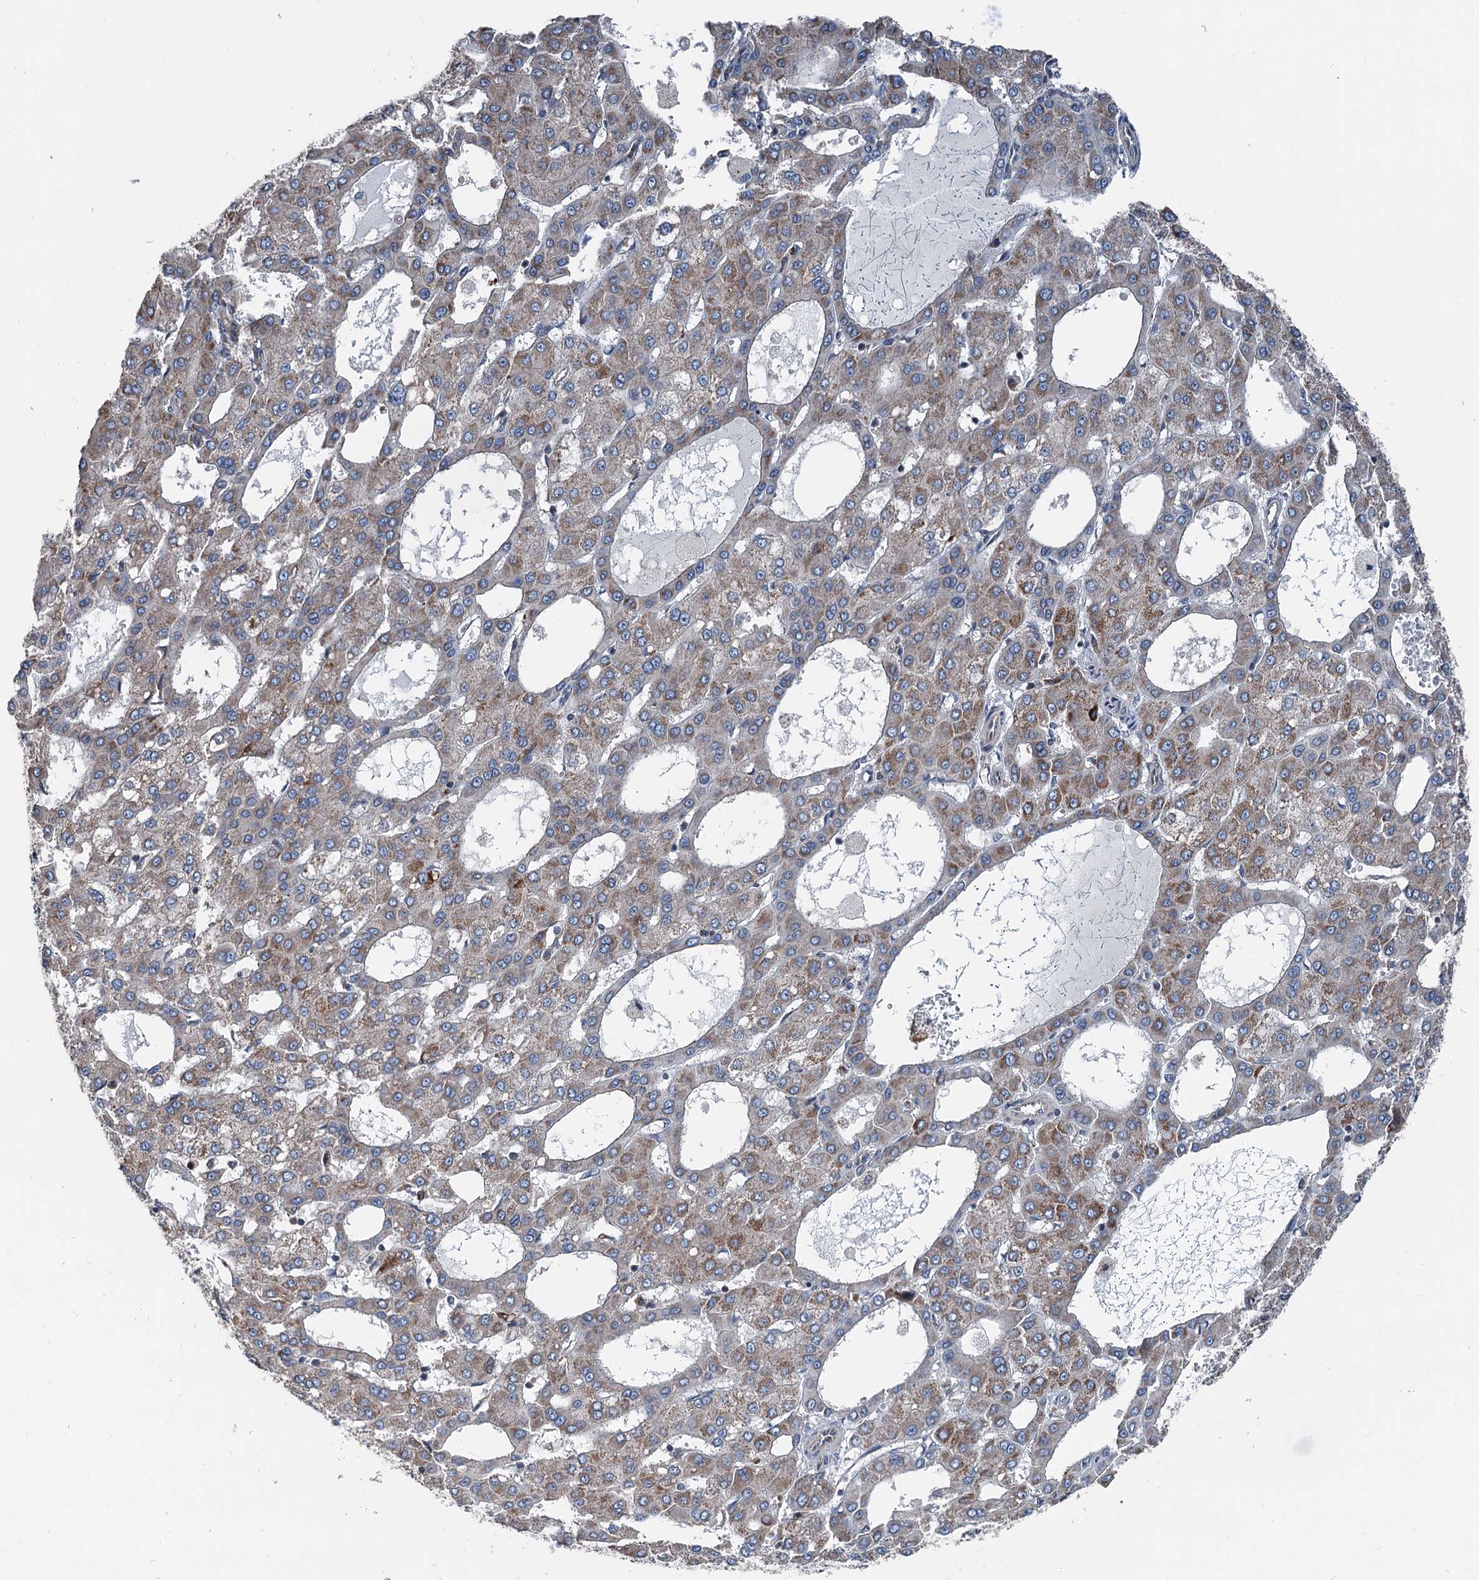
{"staining": {"intensity": "moderate", "quantity": ">75%", "location": "cytoplasmic/membranous"}, "tissue": "liver cancer", "cell_type": "Tumor cells", "image_type": "cancer", "snomed": [{"axis": "morphology", "description": "Carcinoma, Hepatocellular, NOS"}, {"axis": "topography", "description": "Liver"}], "caption": "Immunohistochemical staining of liver hepatocellular carcinoma reveals medium levels of moderate cytoplasmic/membranous positivity in approximately >75% of tumor cells.", "gene": "RUFY1", "patient": {"sex": "male", "age": 47}}